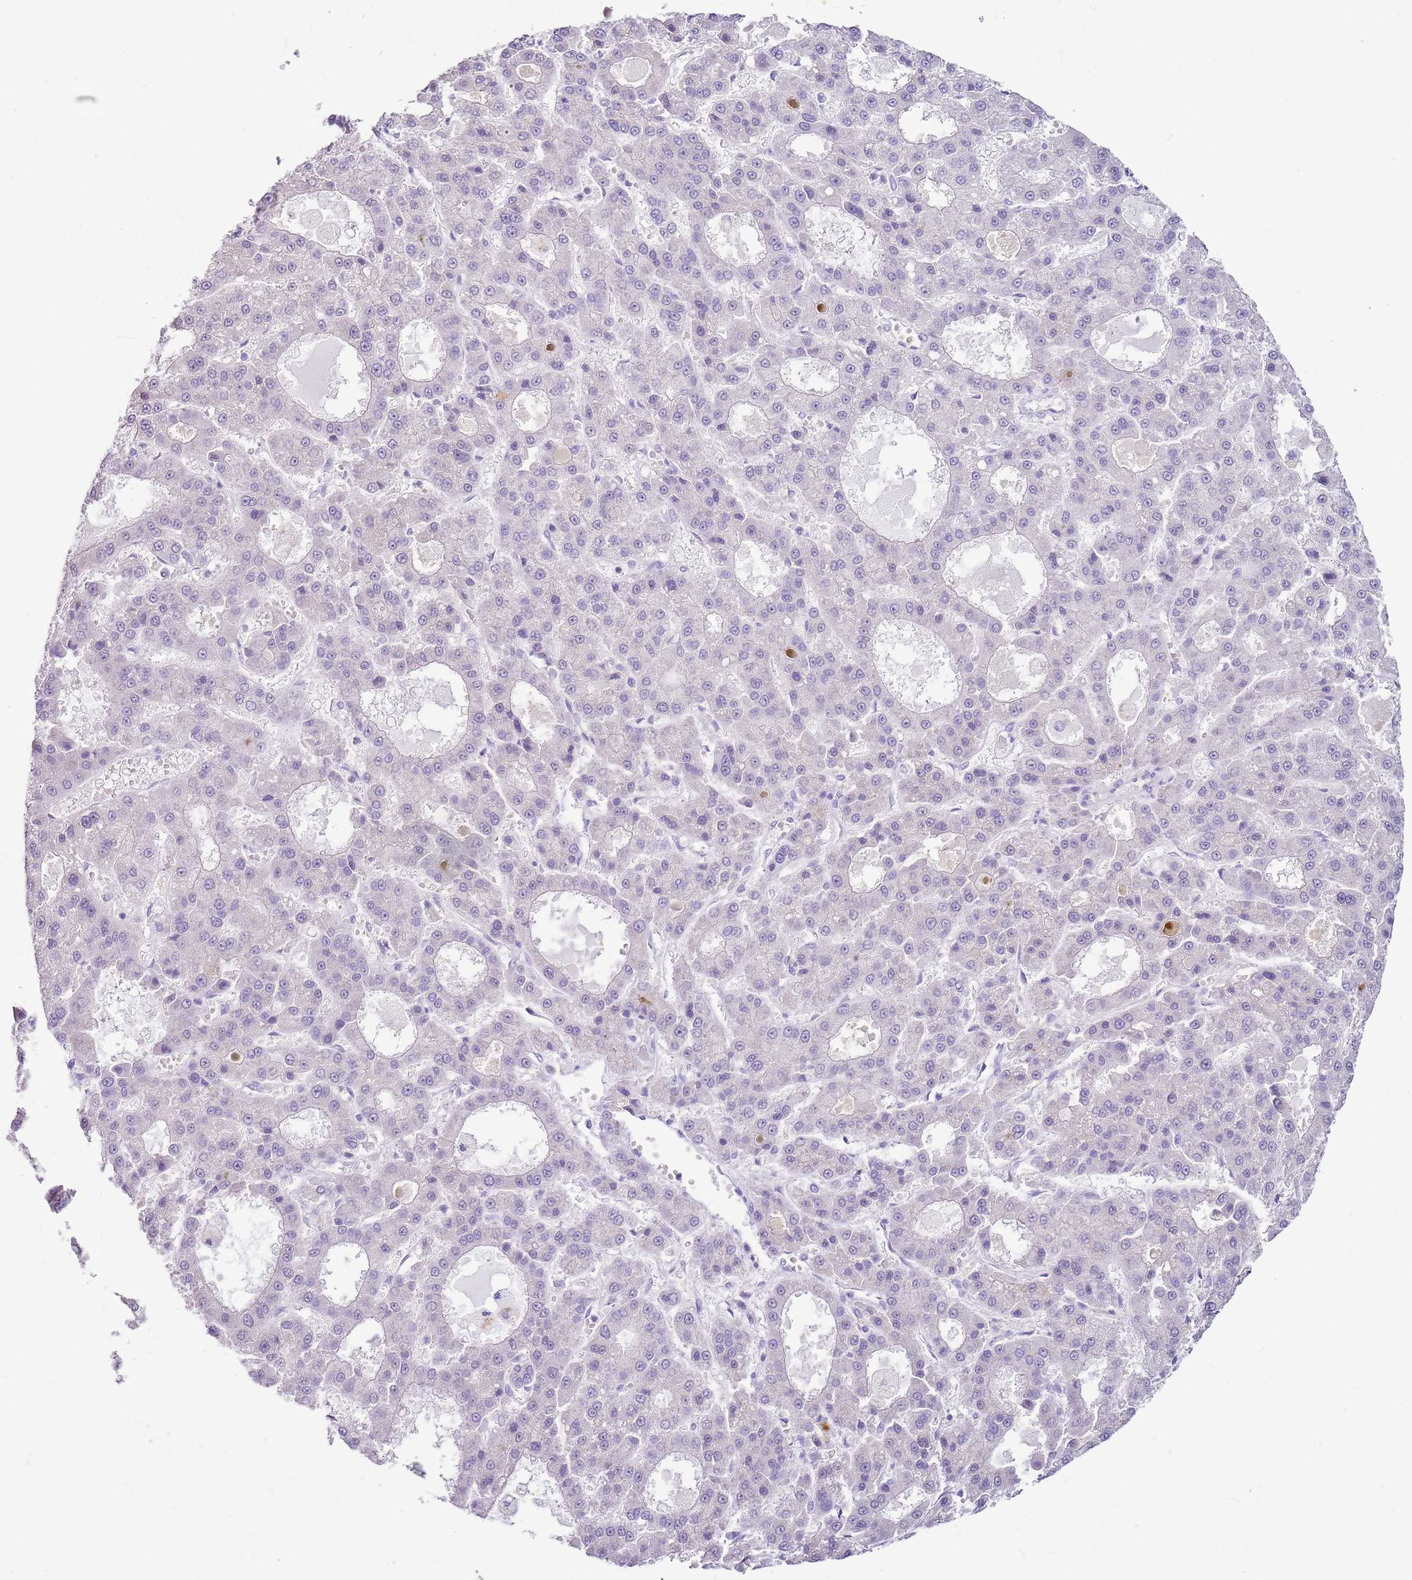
{"staining": {"intensity": "negative", "quantity": "none", "location": "none"}, "tissue": "liver cancer", "cell_type": "Tumor cells", "image_type": "cancer", "snomed": [{"axis": "morphology", "description": "Carcinoma, Hepatocellular, NOS"}, {"axis": "topography", "description": "Liver"}], "caption": "Tumor cells are negative for protein expression in human liver cancer (hepatocellular carcinoma). (DAB immunohistochemistry (IHC), high magnification).", "gene": "SULT1E1", "patient": {"sex": "male", "age": 70}}